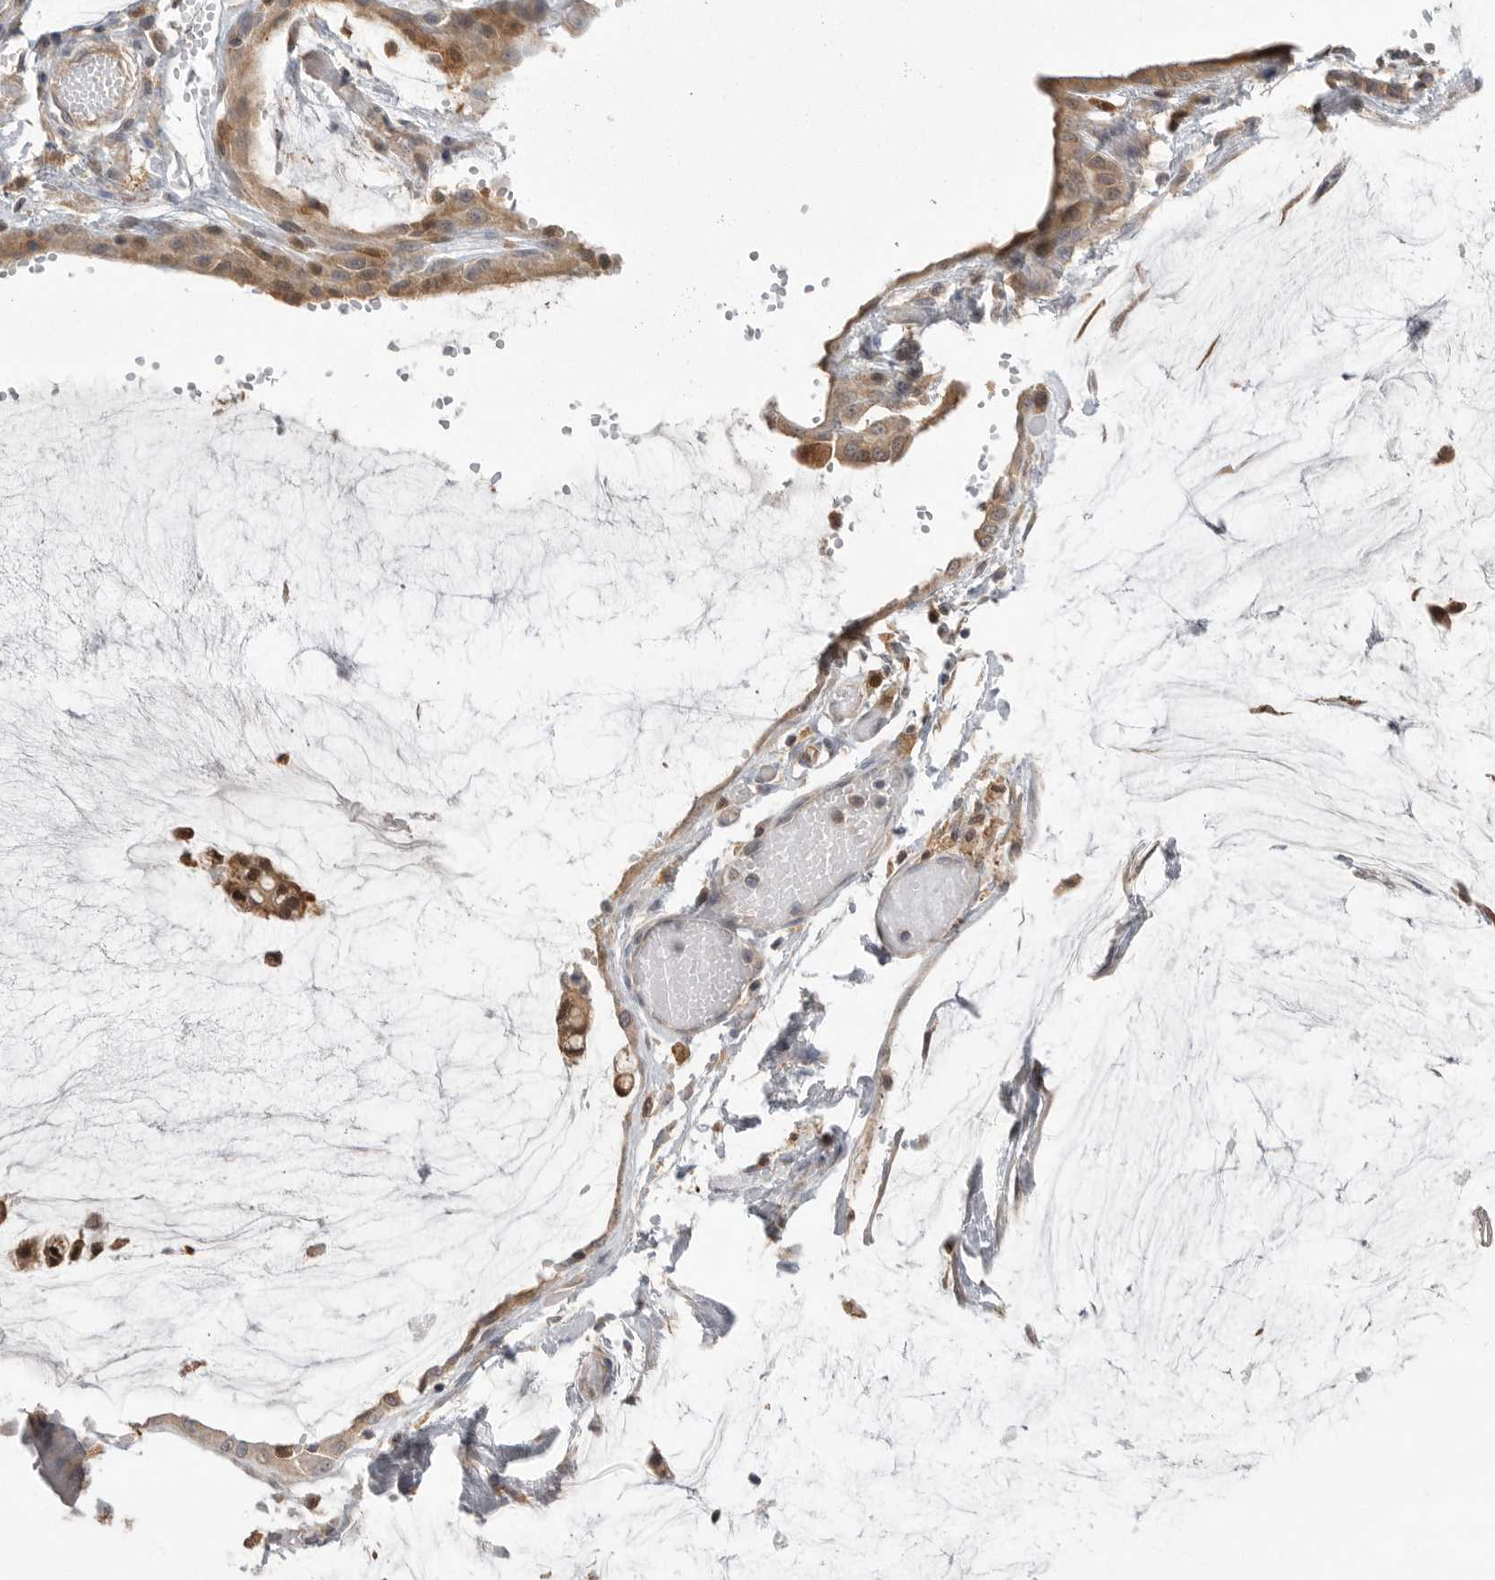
{"staining": {"intensity": "moderate", "quantity": ">75%", "location": "cytoplasmic/membranous"}, "tissue": "ovarian cancer", "cell_type": "Tumor cells", "image_type": "cancer", "snomed": [{"axis": "morphology", "description": "Cystadenocarcinoma, mucinous, NOS"}, {"axis": "topography", "description": "Ovary"}], "caption": "Immunohistochemical staining of mucinous cystadenocarcinoma (ovarian) shows medium levels of moderate cytoplasmic/membranous protein positivity in approximately >75% of tumor cells. (IHC, brightfield microscopy, high magnification).", "gene": "KYAT3", "patient": {"sex": "female", "age": 39}}